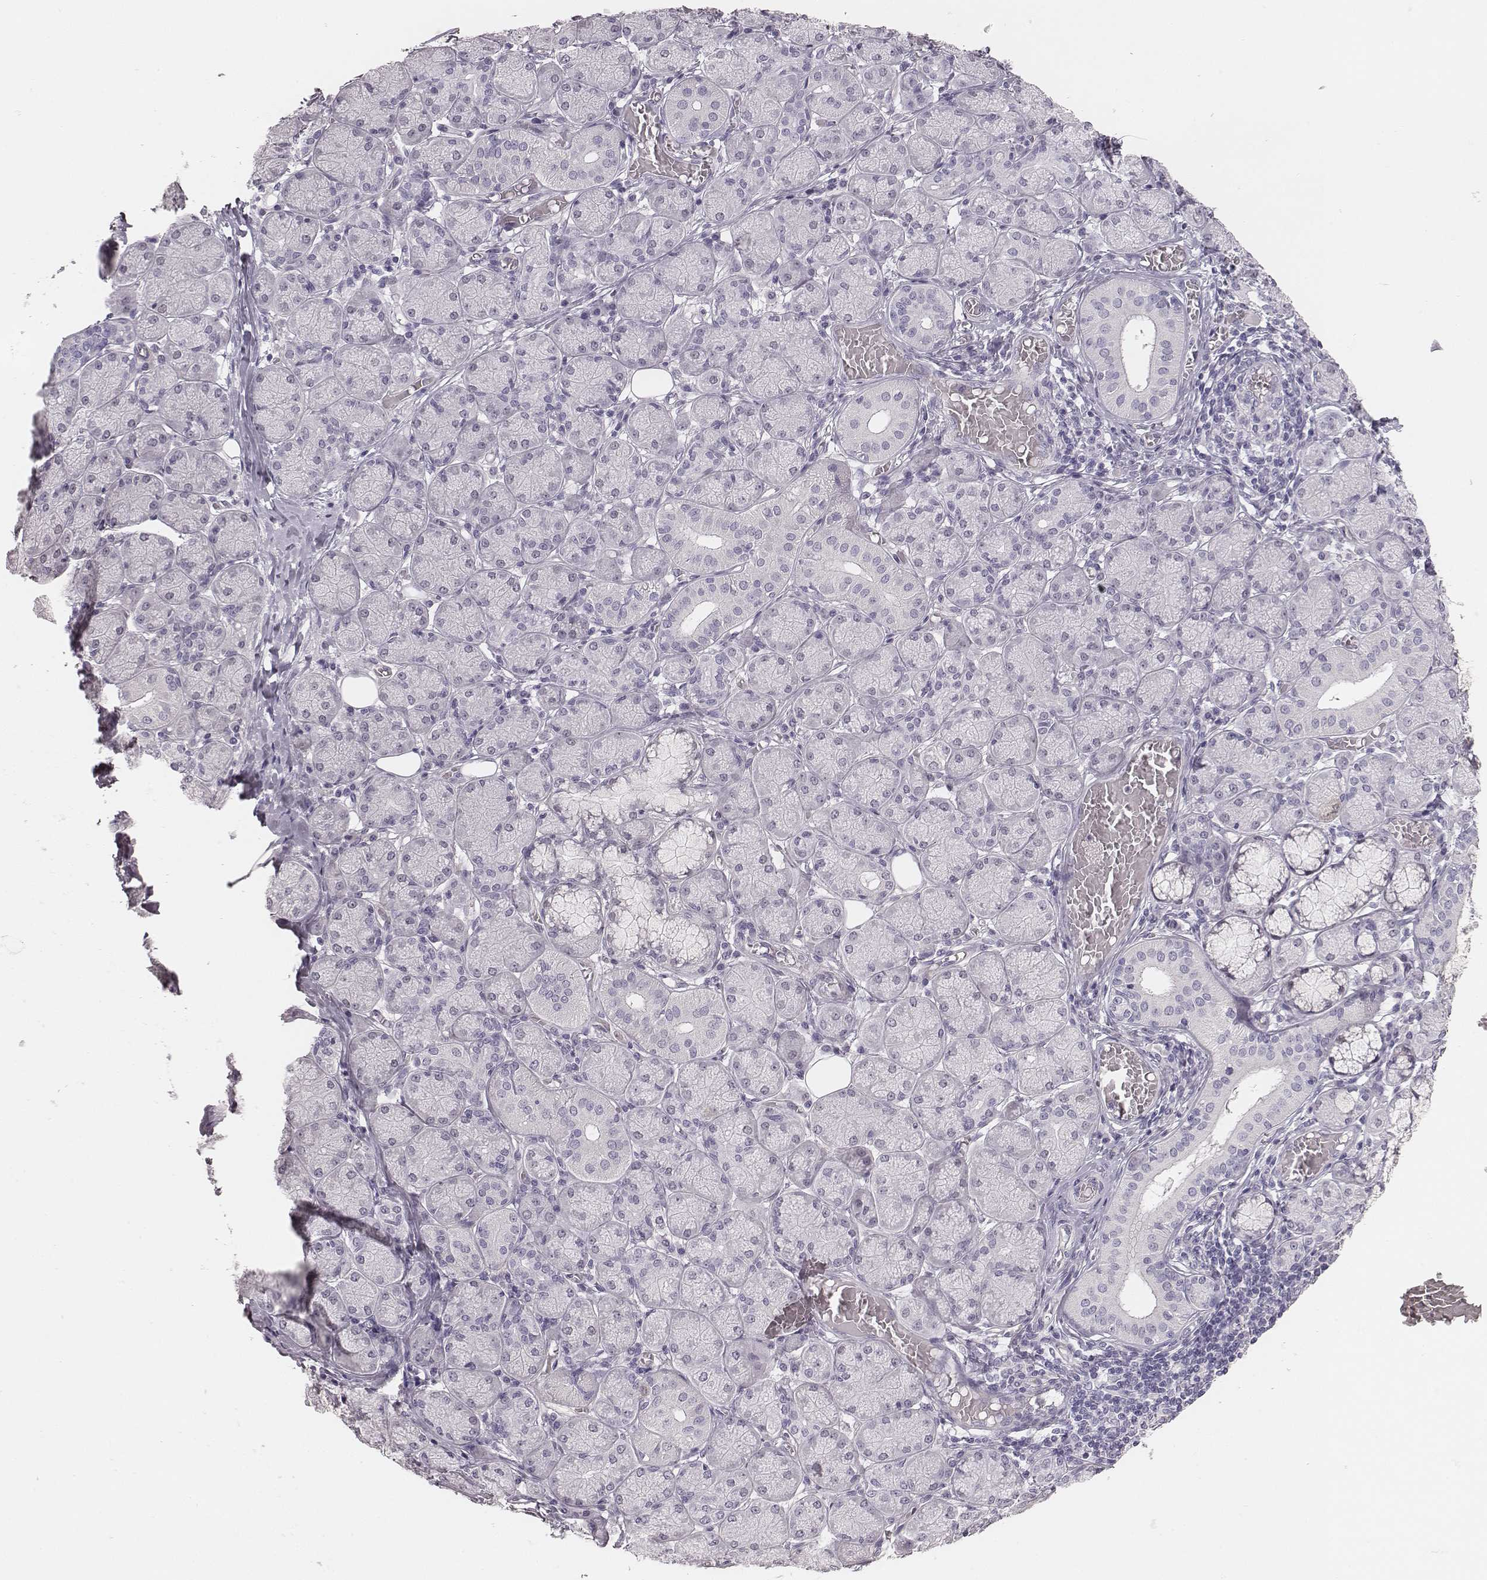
{"staining": {"intensity": "negative", "quantity": "none", "location": "none"}, "tissue": "salivary gland", "cell_type": "Glandular cells", "image_type": "normal", "snomed": [{"axis": "morphology", "description": "Normal tissue, NOS"}, {"axis": "topography", "description": "Salivary gland"}, {"axis": "topography", "description": "Peripheral nerve tissue"}], "caption": "Normal salivary gland was stained to show a protein in brown. There is no significant staining in glandular cells. (DAB immunohistochemistry with hematoxylin counter stain).", "gene": "PBK", "patient": {"sex": "female", "age": 24}}